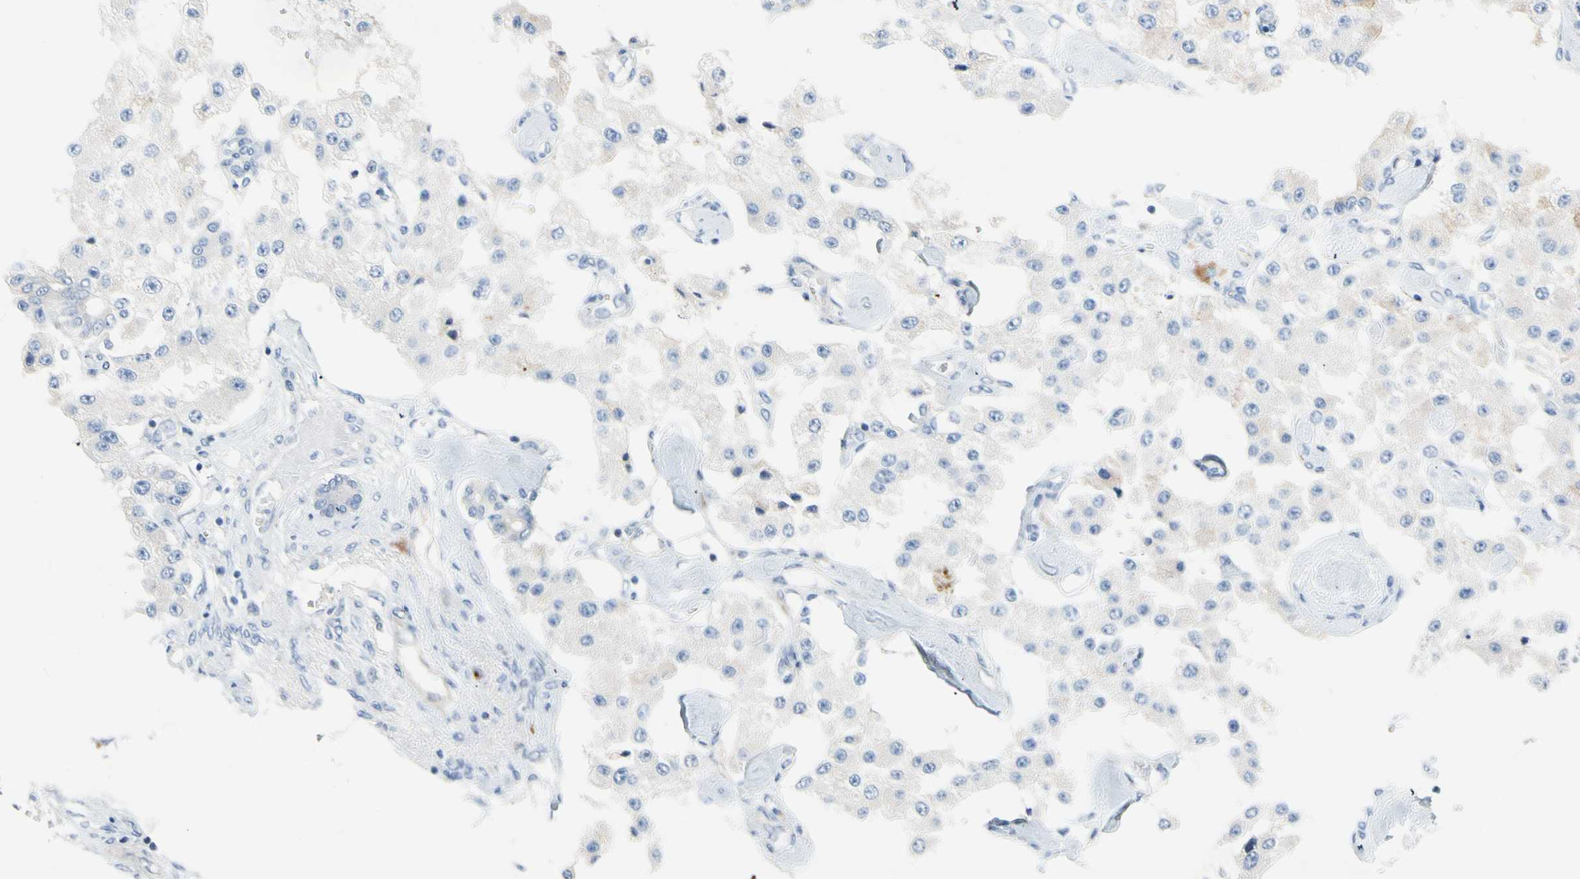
{"staining": {"intensity": "weak", "quantity": "<25%", "location": "cytoplasmic/membranous"}, "tissue": "carcinoid", "cell_type": "Tumor cells", "image_type": "cancer", "snomed": [{"axis": "morphology", "description": "Carcinoid, malignant, NOS"}, {"axis": "topography", "description": "Pancreas"}], "caption": "Image shows no significant protein positivity in tumor cells of malignant carcinoid.", "gene": "PPBP", "patient": {"sex": "male", "age": 41}}